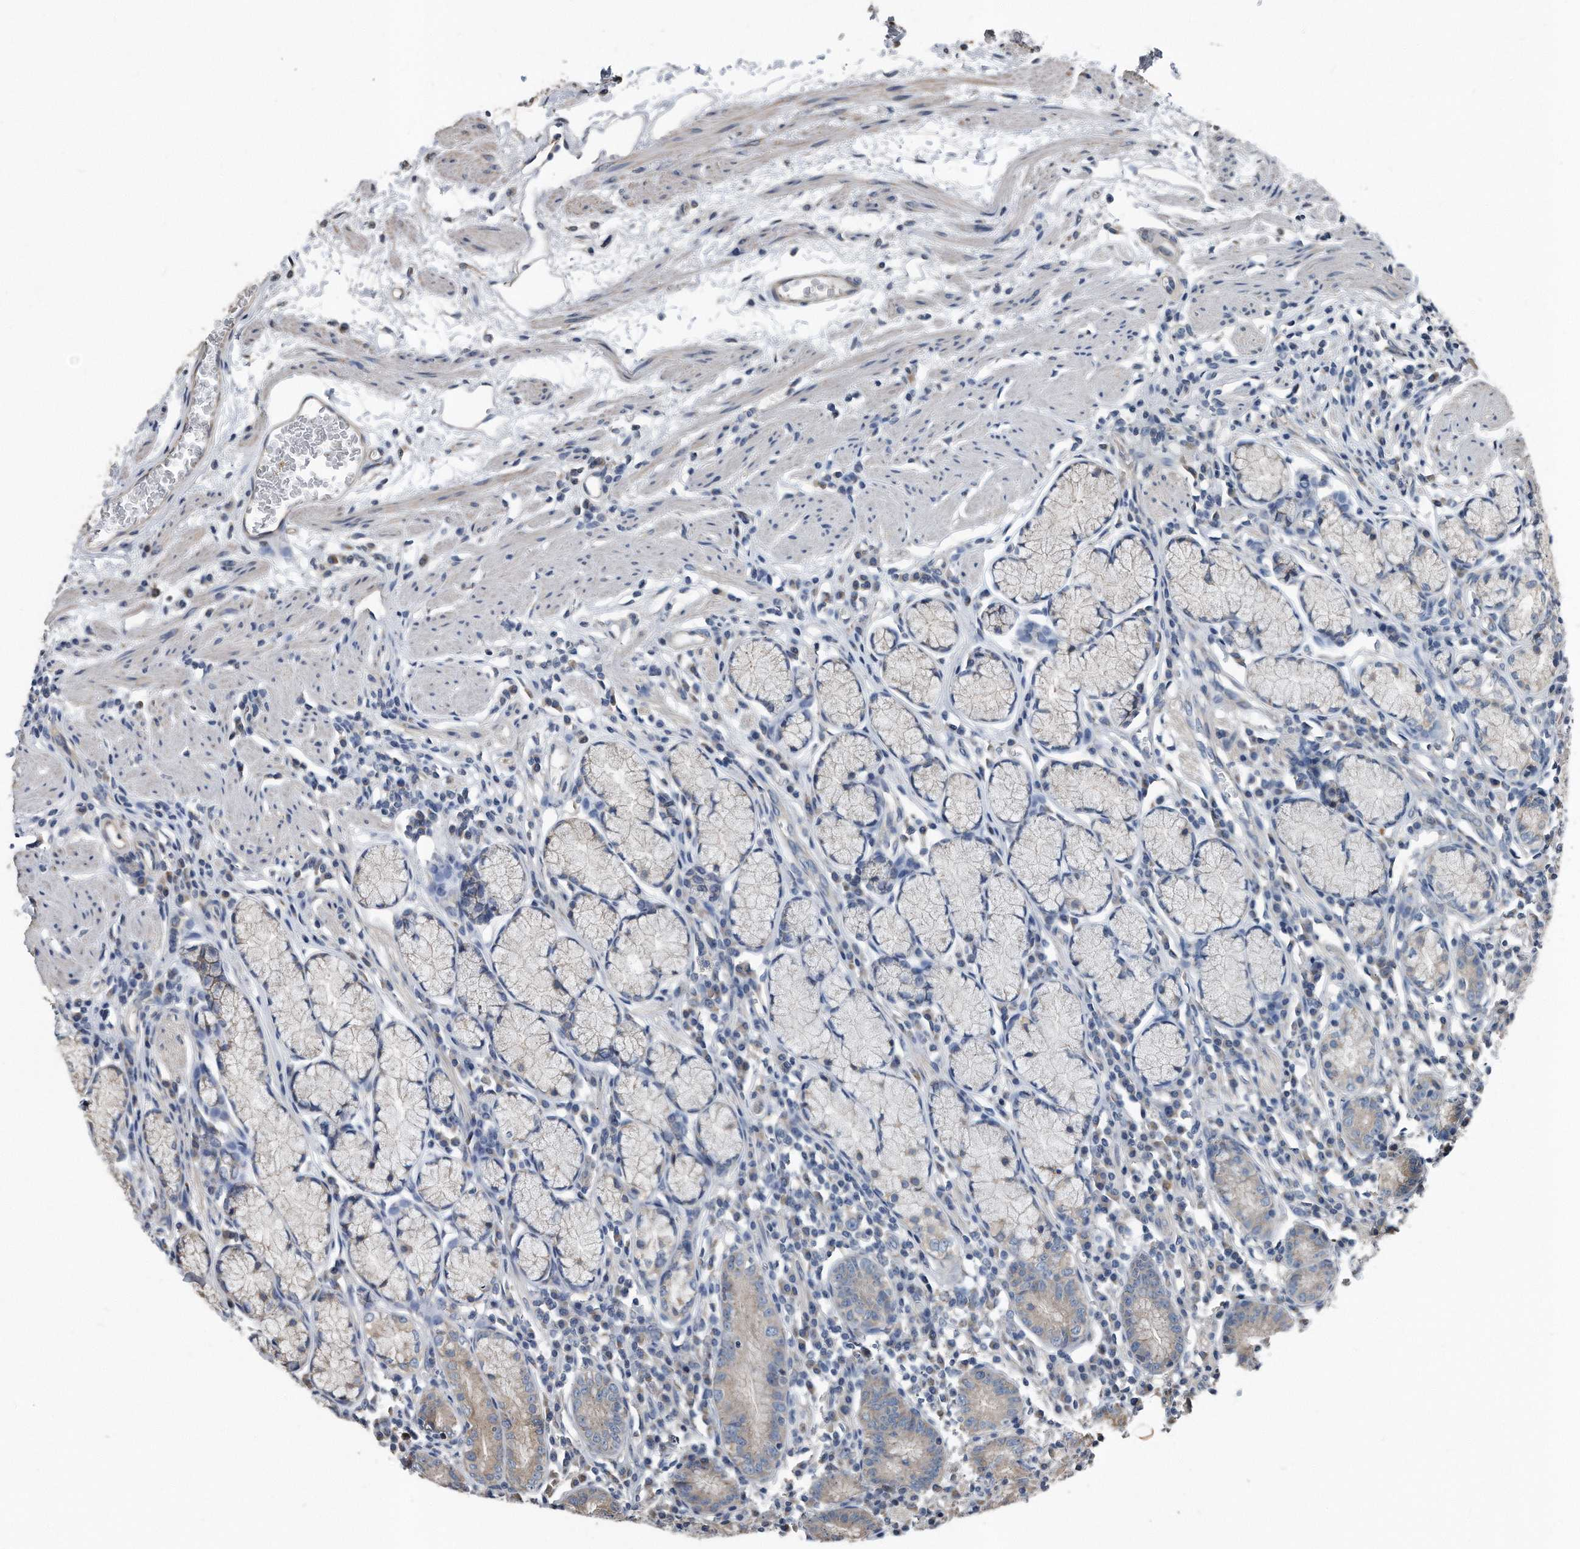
{"staining": {"intensity": "weak", "quantity": "25%-75%", "location": "cytoplasmic/membranous"}, "tissue": "stomach", "cell_type": "Glandular cells", "image_type": "normal", "snomed": [{"axis": "morphology", "description": "Normal tissue, NOS"}, {"axis": "topography", "description": "Stomach"}], "caption": "Immunohistochemical staining of benign stomach displays 25%-75% levels of weak cytoplasmic/membranous protein expression in approximately 25%-75% of glandular cells.", "gene": "FAM136A", "patient": {"sex": "male", "age": 55}}